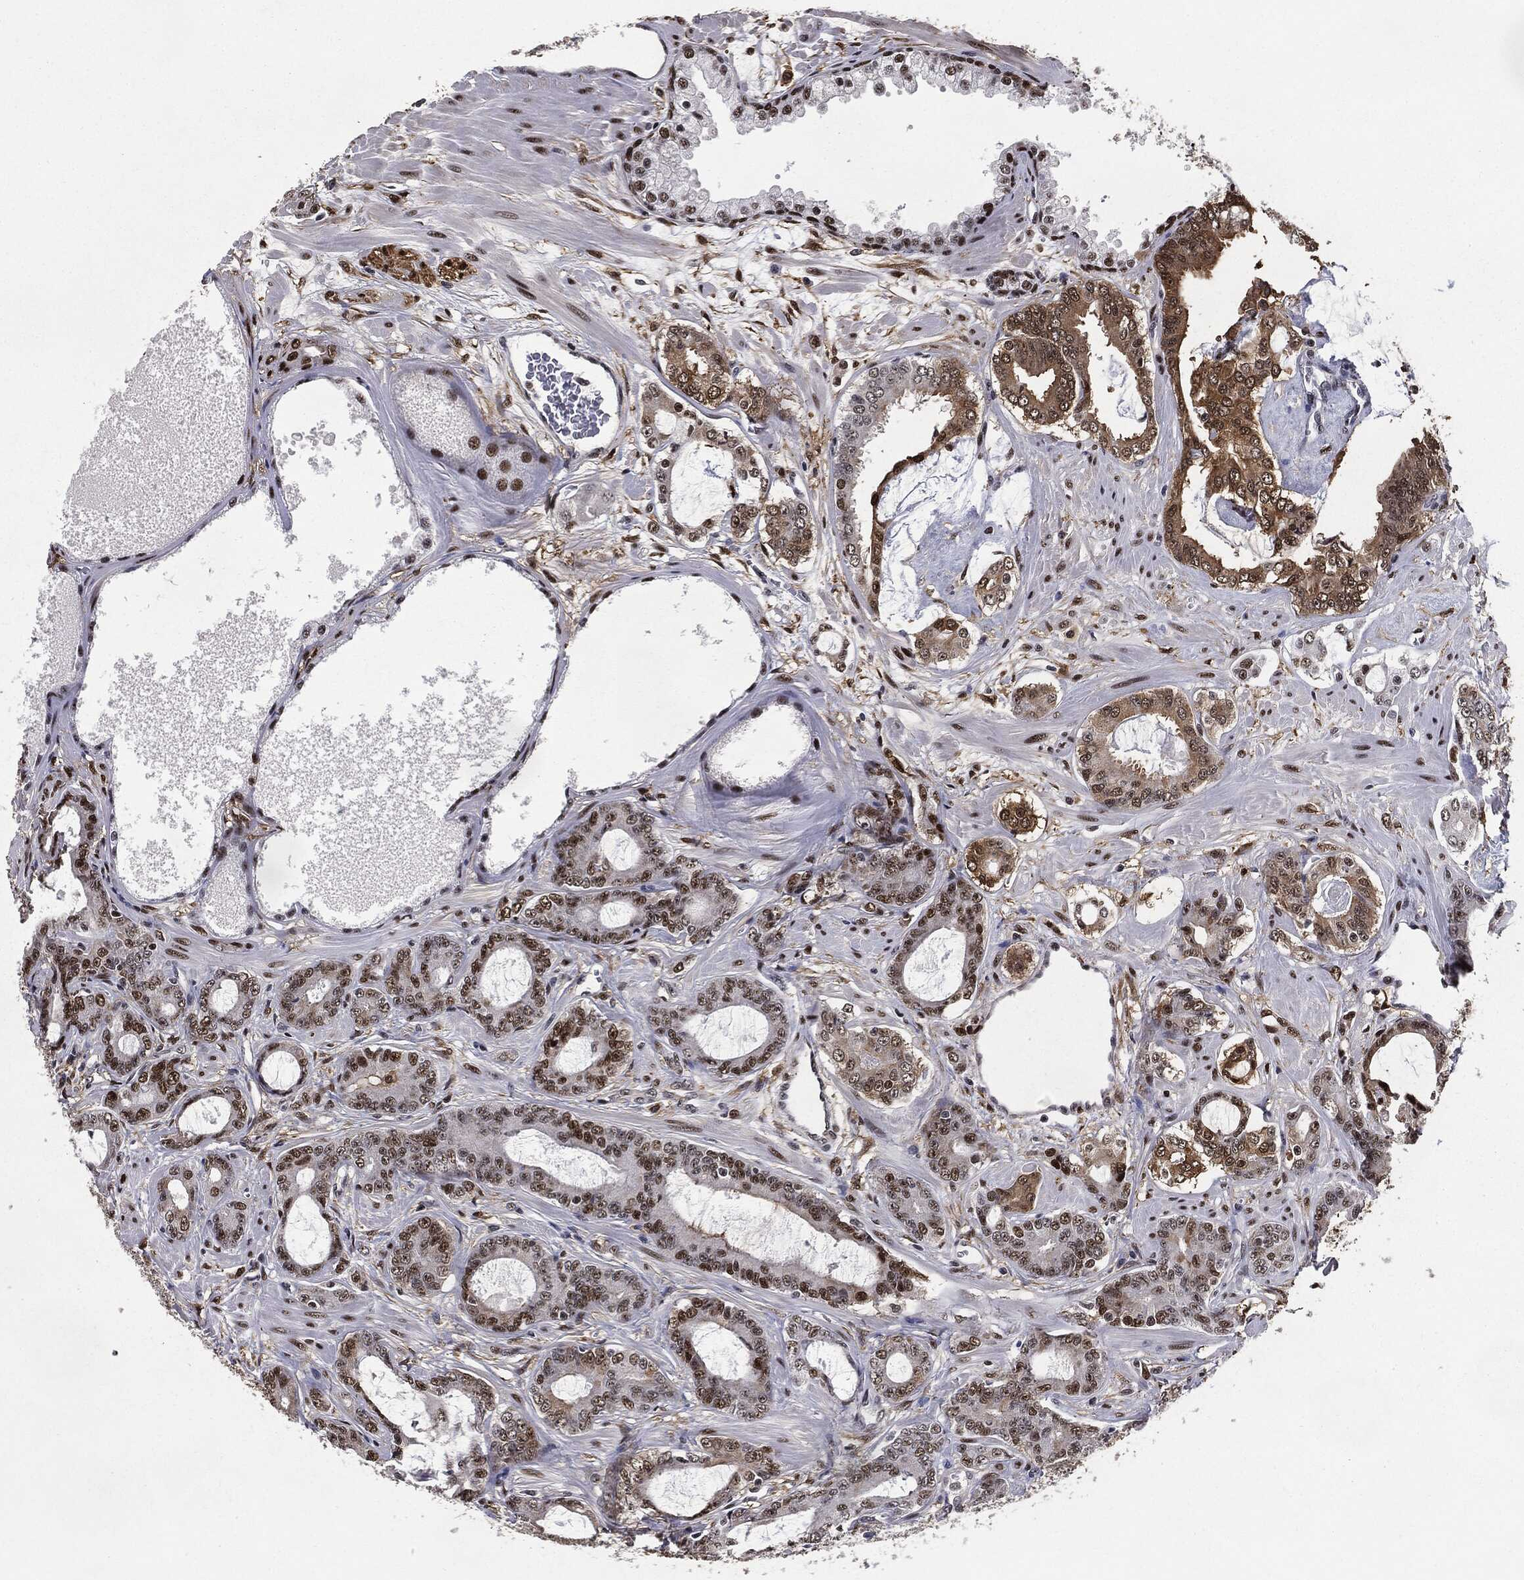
{"staining": {"intensity": "moderate", "quantity": "25%-75%", "location": "cytoplasmic/membranous,nuclear"}, "tissue": "prostate cancer", "cell_type": "Tumor cells", "image_type": "cancer", "snomed": [{"axis": "morphology", "description": "Adenocarcinoma, NOS"}, {"axis": "topography", "description": "Prostate"}], "caption": "Prostate cancer stained with DAB (3,3'-diaminobenzidine) immunohistochemistry displays medium levels of moderate cytoplasmic/membranous and nuclear staining in about 25%-75% of tumor cells. (DAB (3,3'-diaminobenzidine) IHC, brown staining for protein, blue staining for nuclei).", "gene": "JUN", "patient": {"sex": "male", "age": 55}}